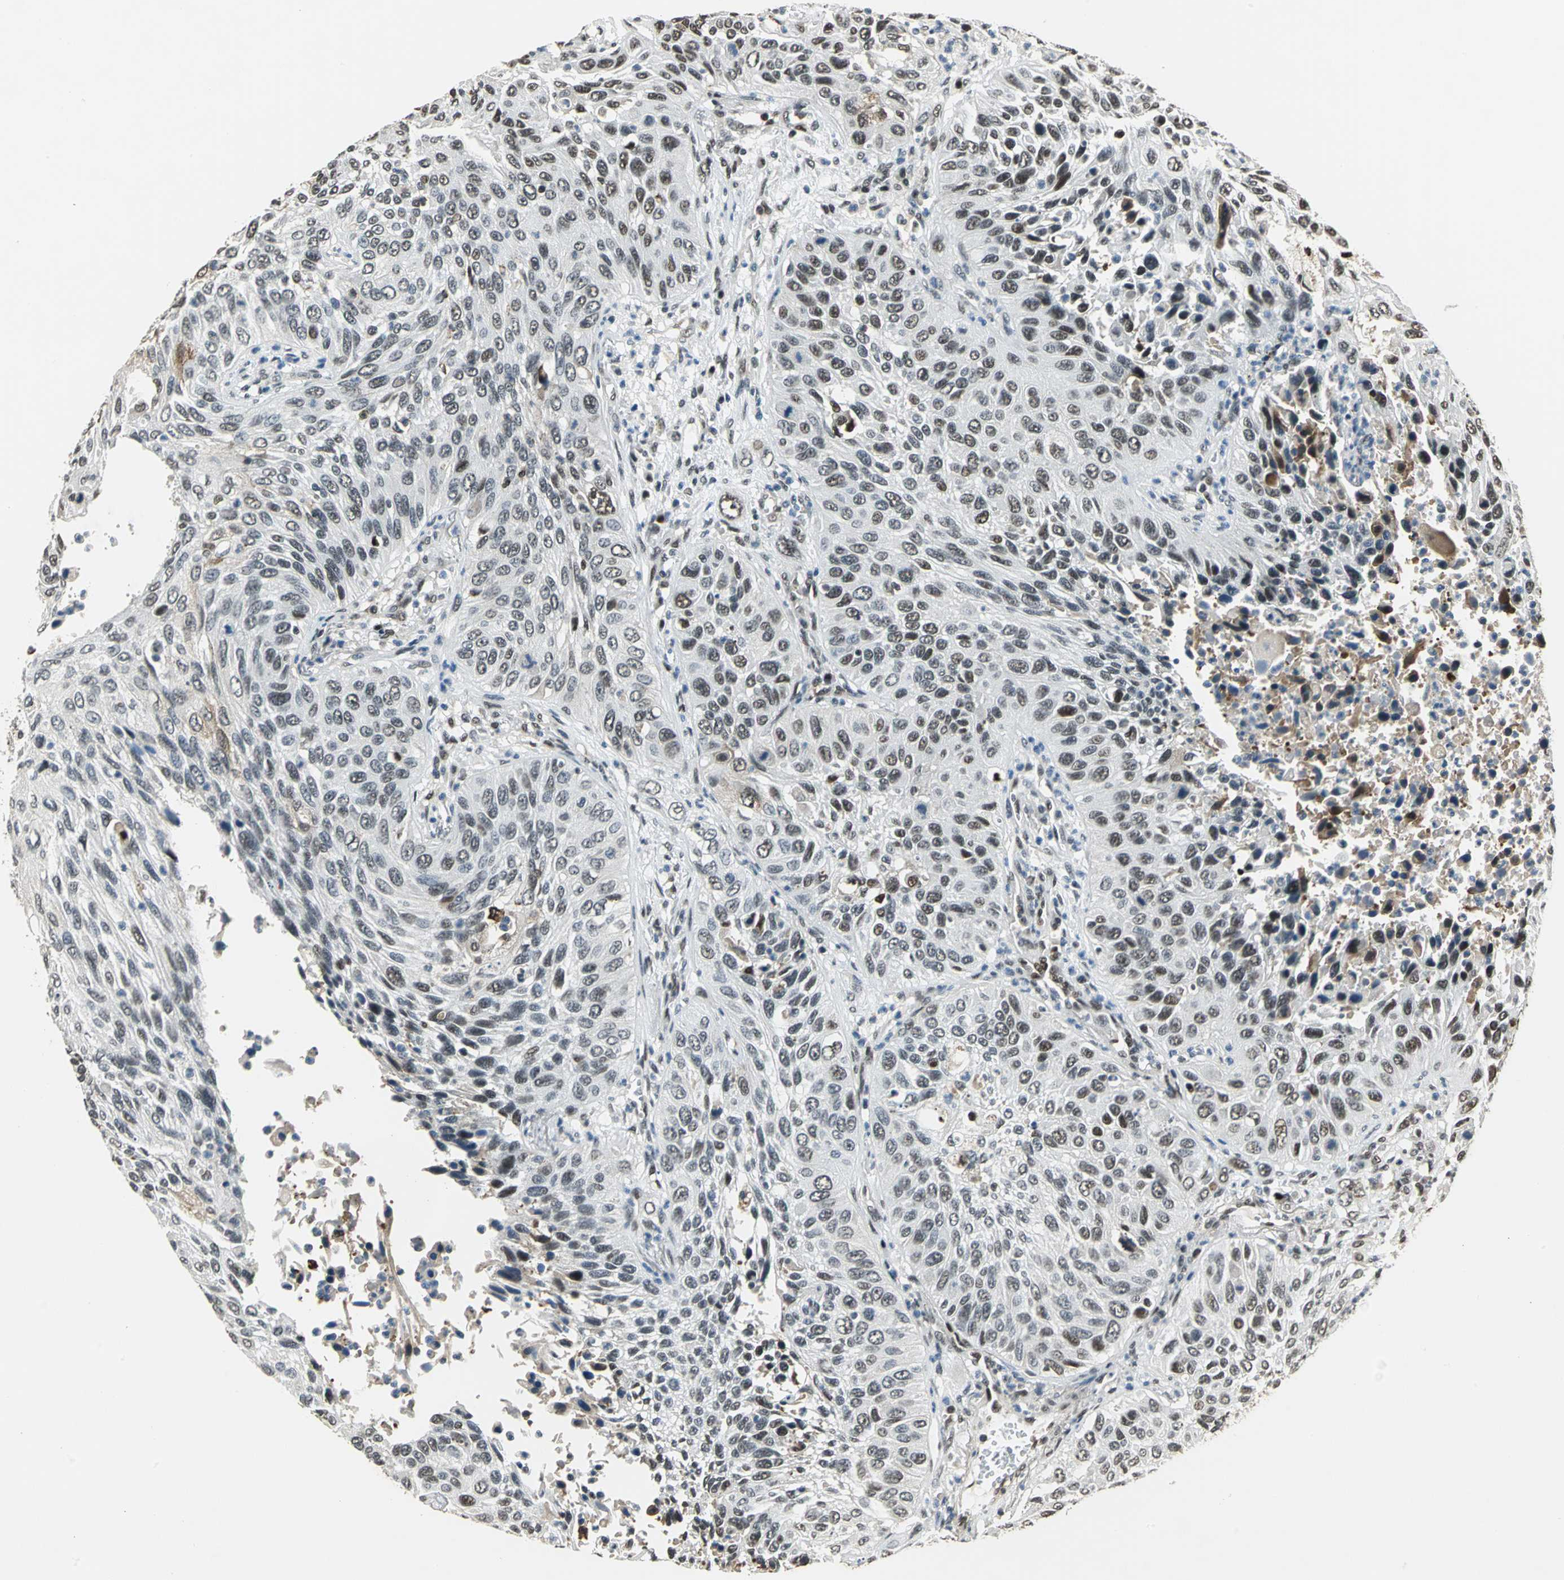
{"staining": {"intensity": "moderate", "quantity": "25%-75%", "location": "nuclear"}, "tissue": "lung cancer", "cell_type": "Tumor cells", "image_type": "cancer", "snomed": [{"axis": "morphology", "description": "Squamous cell carcinoma, NOS"}, {"axis": "topography", "description": "Lung"}], "caption": "A brown stain shows moderate nuclear staining of a protein in lung squamous cell carcinoma tumor cells.", "gene": "MIS18BP1", "patient": {"sex": "female", "age": 76}}